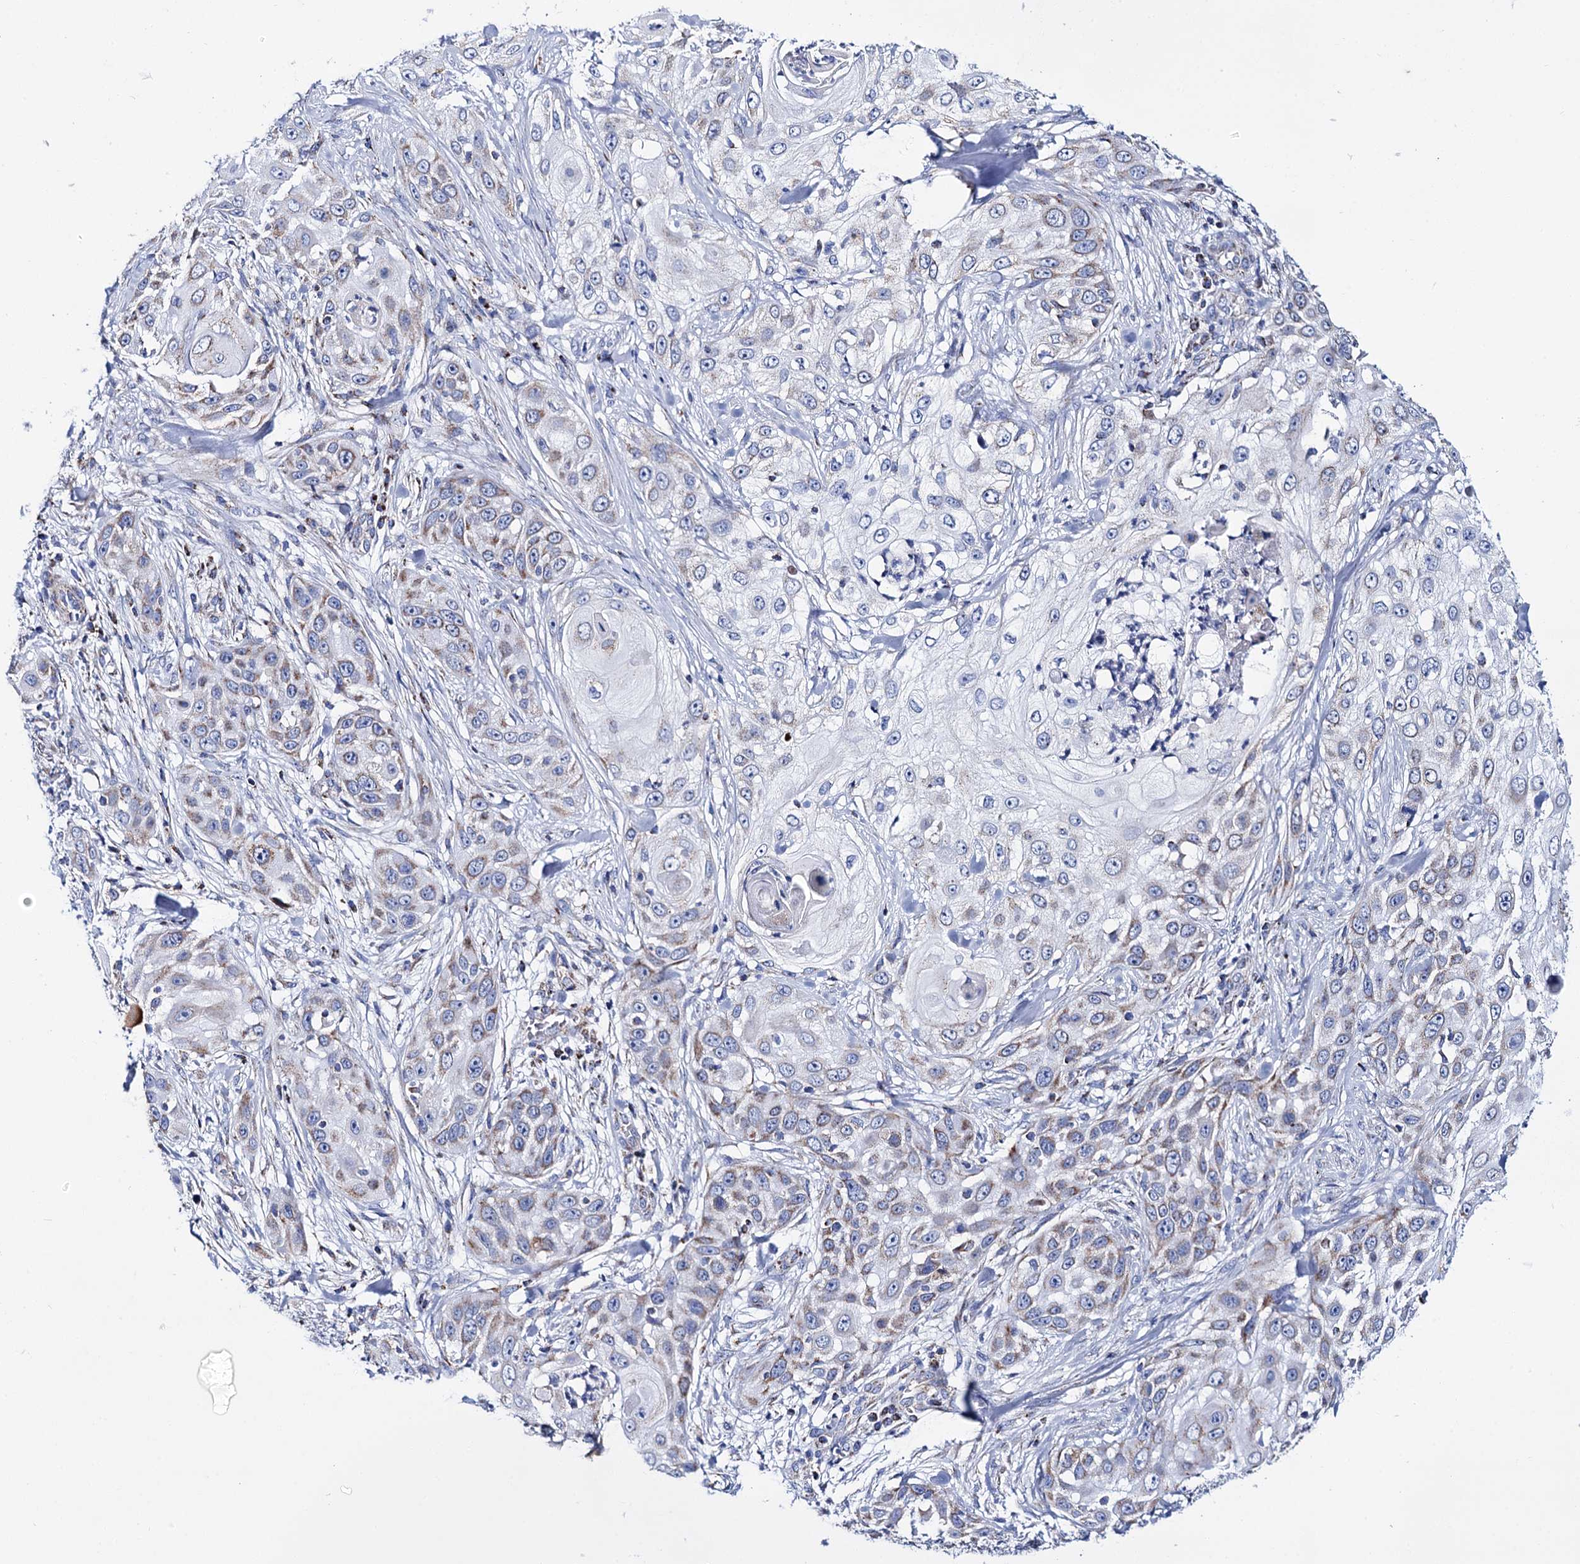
{"staining": {"intensity": "moderate", "quantity": "25%-75%", "location": "cytoplasmic/membranous"}, "tissue": "skin cancer", "cell_type": "Tumor cells", "image_type": "cancer", "snomed": [{"axis": "morphology", "description": "Squamous cell carcinoma, NOS"}, {"axis": "topography", "description": "Skin"}], "caption": "High-power microscopy captured an IHC image of squamous cell carcinoma (skin), revealing moderate cytoplasmic/membranous positivity in about 25%-75% of tumor cells.", "gene": "UBASH3B", "patient": {"sex": "female", "age": 44}}